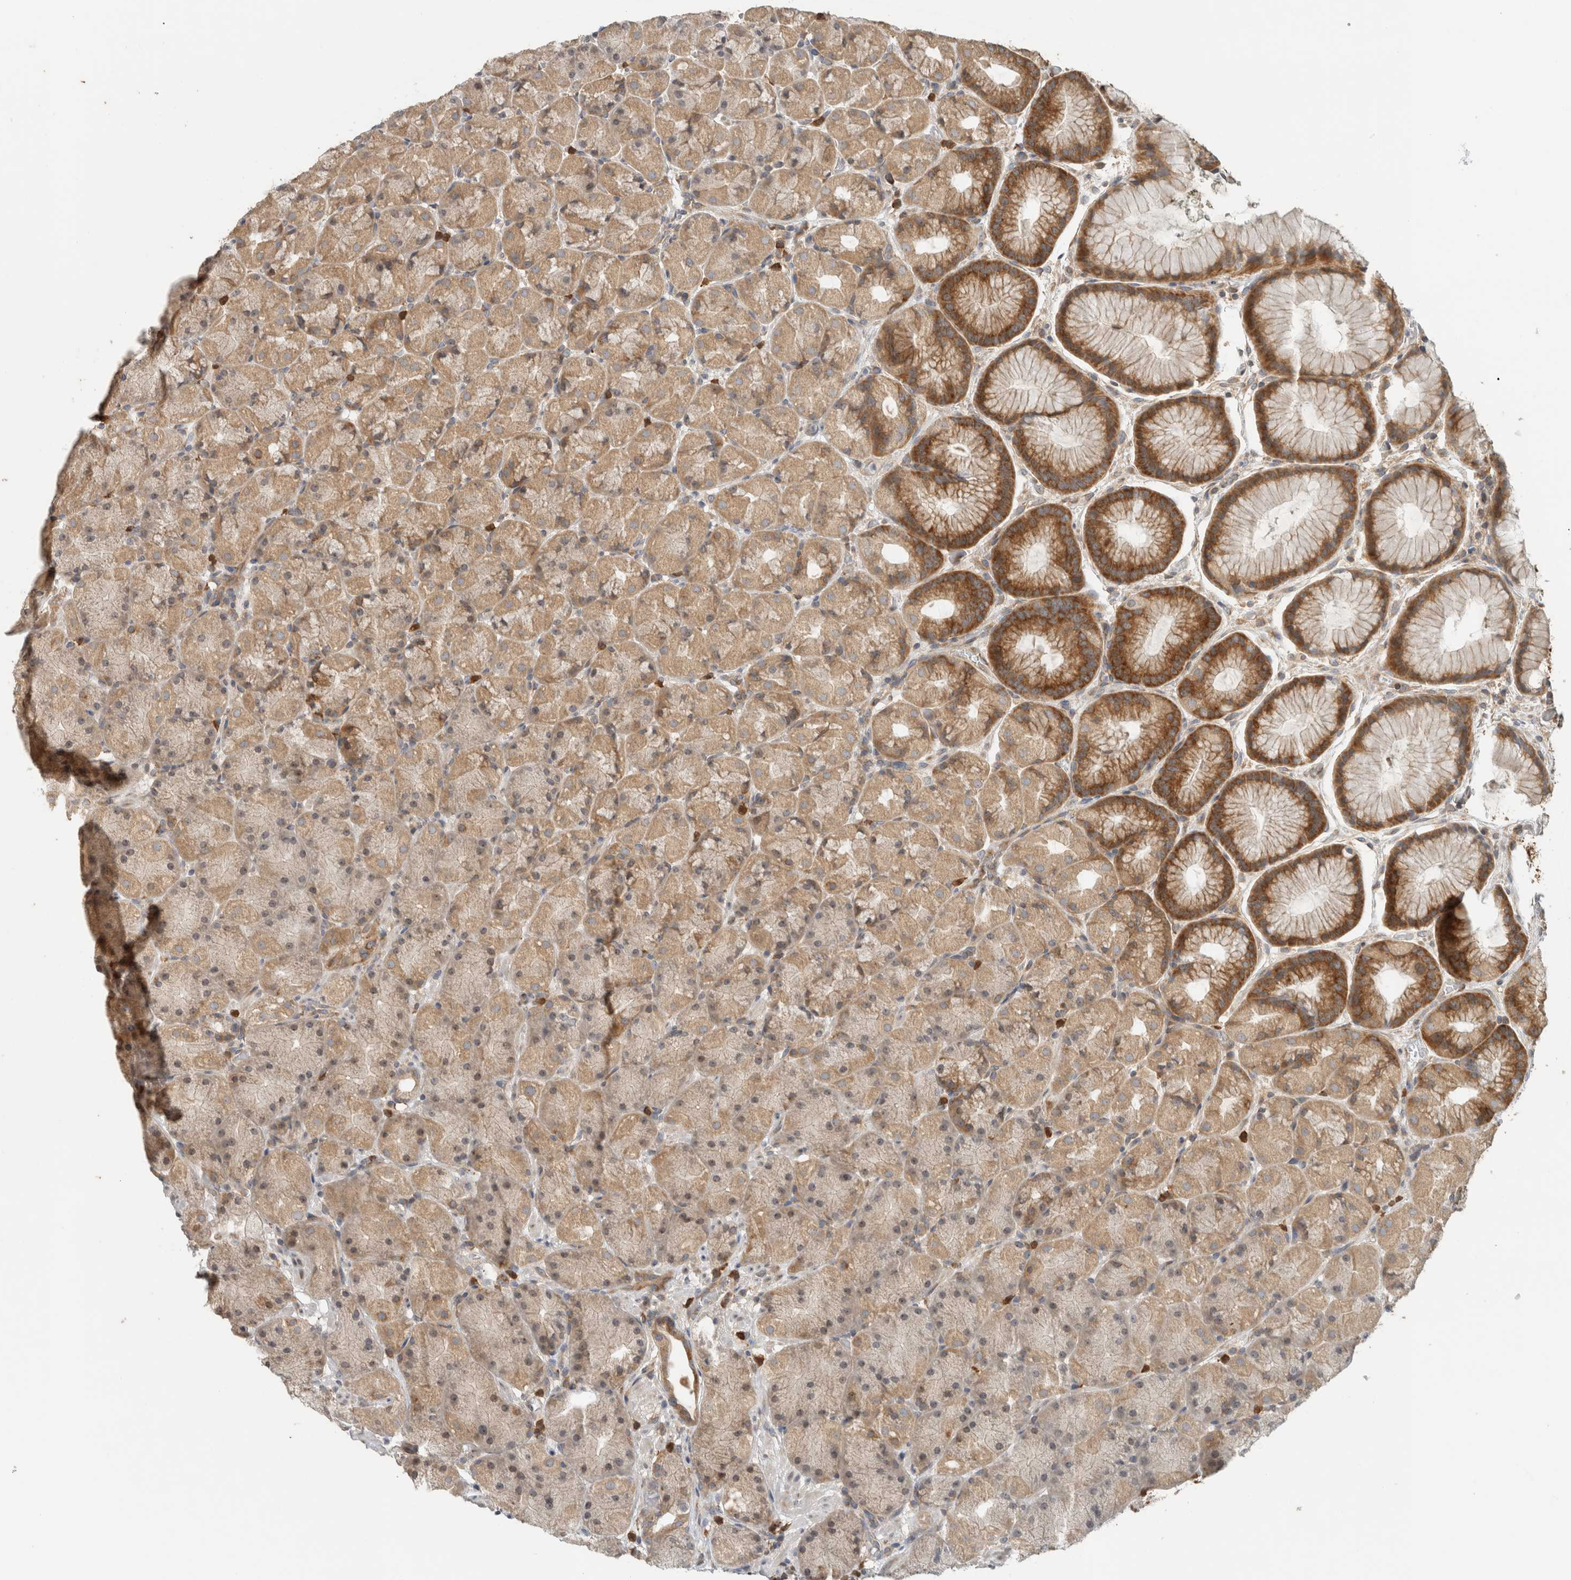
{"staining": {"intensity": "moderate", "quantity": ">75%", "location": "cytoplasmic/membranous"}, "tissue": "stomach", "cell_type": "Glandular cells", "image_type": "normal", "snomed": [{"axis": "morphology", "description": "Normal tissue, NOS"}, {"axis": "topography", "description": "Stomach, upper"}, {"axis": "topography", "description": "Stomach"}], "caption": "DAB immunohistochemical staining of normal stomach reveals moderate cytoplasmic/membranous protein expression in approximately >75% of glandular cells. Using DAB (brown) and hematoxylin (blue) stains, captured at high magnification using brightfield microscopy.", "gene": "PUM1", "patient": {"sex": "male", "age": 48}}